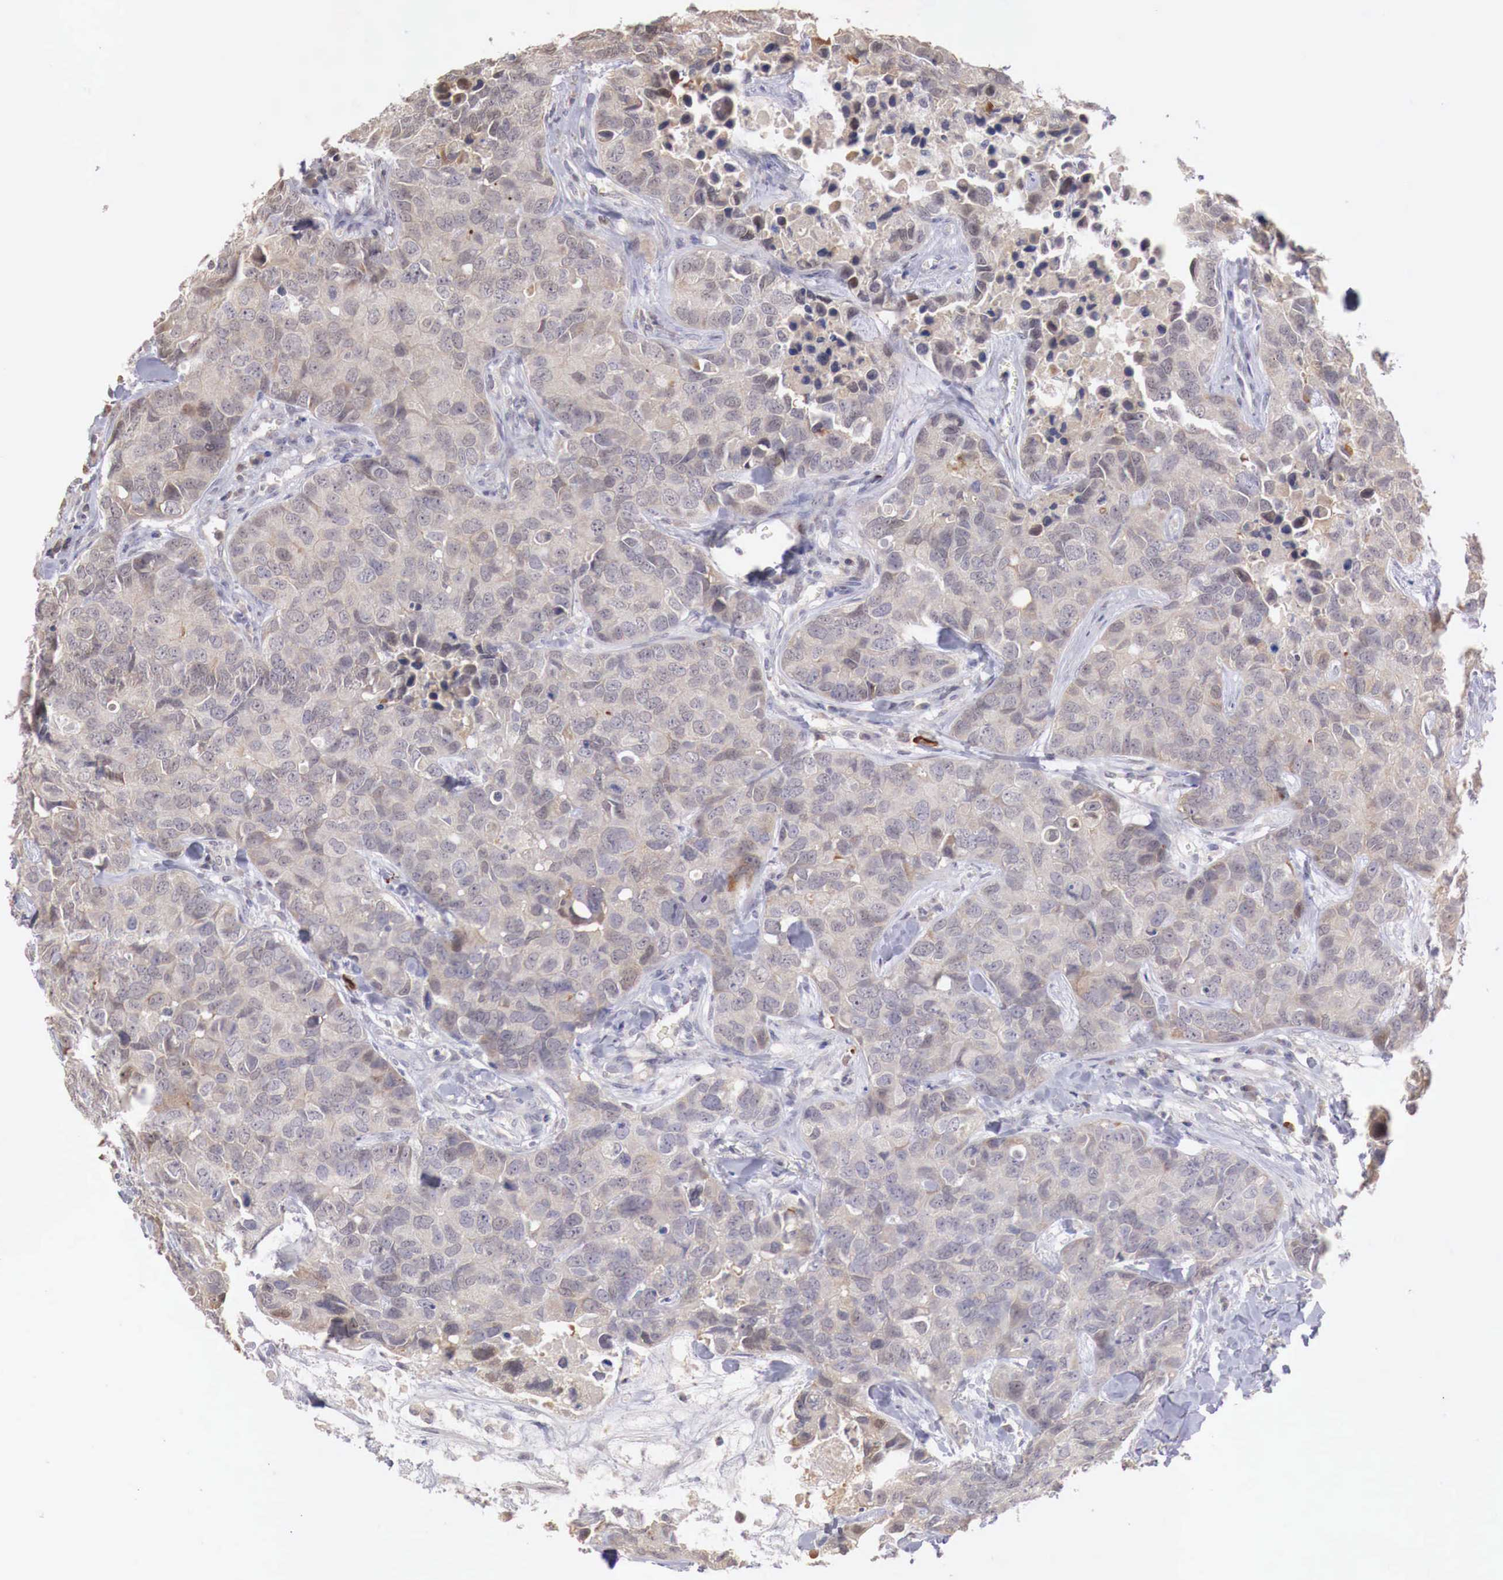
{"staining": {"intensity": "moderate", "quantity": "25%-75%", "location": "cytoplasmic/membranous,nuclear"}, "tissue": "breast cancer", "cell_type": "Tumor cells", "image_type": "cancer", "snomed": [{"axis": "morphology", "description": "Duct carcinoma"}, {"axis": "topography", "description": "Breast"}], "caption": "Immunohistochemical staining of human breast cancer (intraductal carcinoma) displays medium levels of moderate cytoplasmic/membranous and nuclear staining in about 25%-75% of tumor cells. (Brightfield microscopy of DAB IHC at high magnification).", "gene": "TBC1D9", "patient": {"sex": "female", "age": 91}}